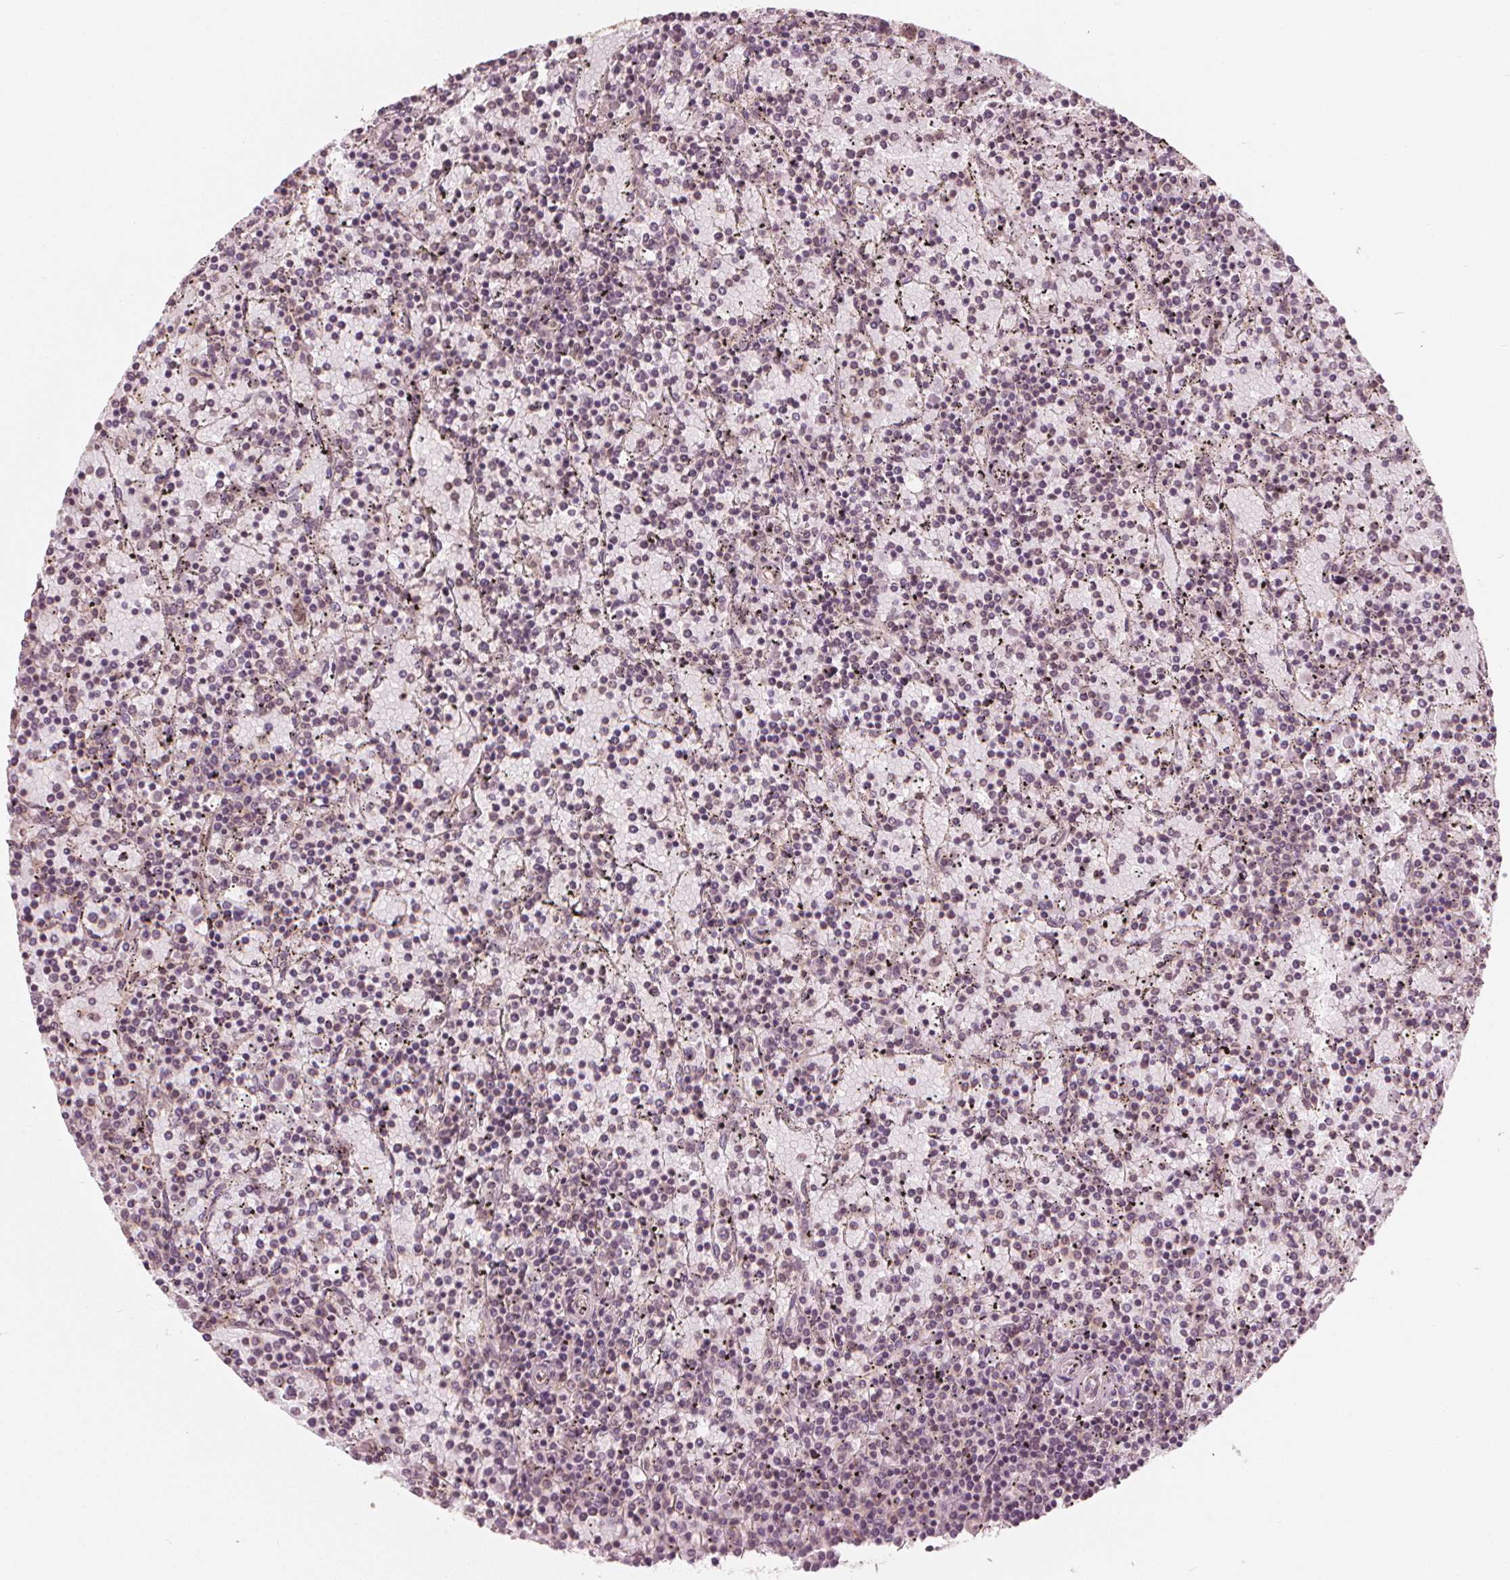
{"staining": {"intensity": "negative", "quantity": "none", "location": "none"}, "tissue": "lymphoma", "cell_type": "Tumor cells", "image_type": "cancer", "snomed": [{"axis": "morphology", "description": "Malignant lymphoma, non-Hodgkin's type, Low grade"}, {"axis": "topography", "description": "Spleen"}], "caption": "Malignant lymphoma, non-Hodgkin's type (low-grade) was stained to show a protein in brown. There is no significant positivity in tumor cells.", "gene": "CLBA1", "patient": {"sex": "female", "age": 77}}